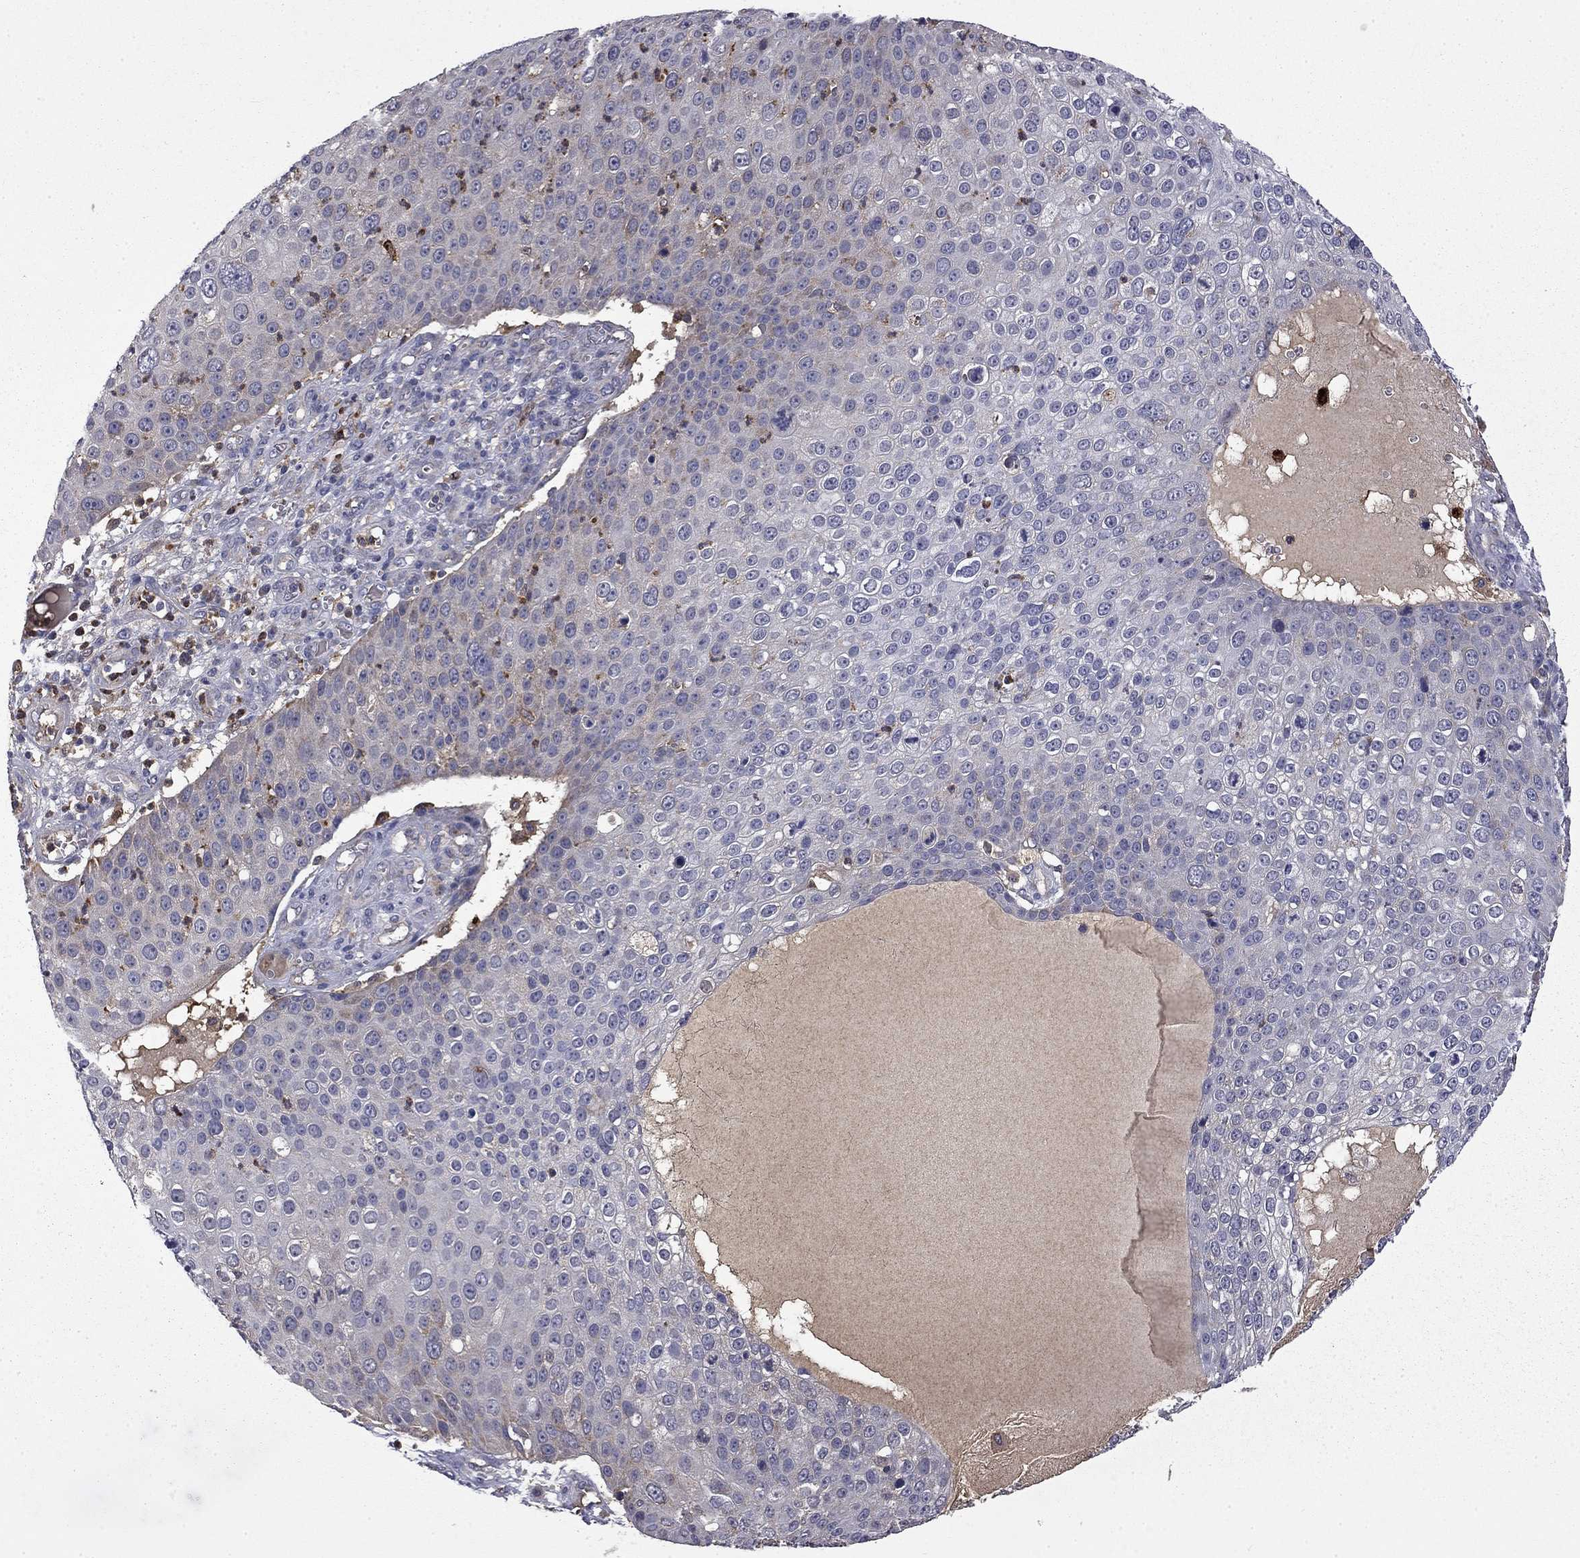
{"staining": {"intensity": "negative", "quantity": "none", "location": "none"}, "tissue": "skin cancer", "cell_type": "Tumor cells", "image_type": "cancer", "snomed": [{"axis": "morphology", "description": "Squamous cell carcinoma, NOS"}, {"axis": "topography", "description": "Skin"}], "caption": "A high-resolution image shows immunohistochemistry (IHC) staining of squamous cell carcinoma (skin), which reveals no significant staining in tumor cells.", "gene": "CEACAM7", "patient": {"sex": "male", "age": 71}}